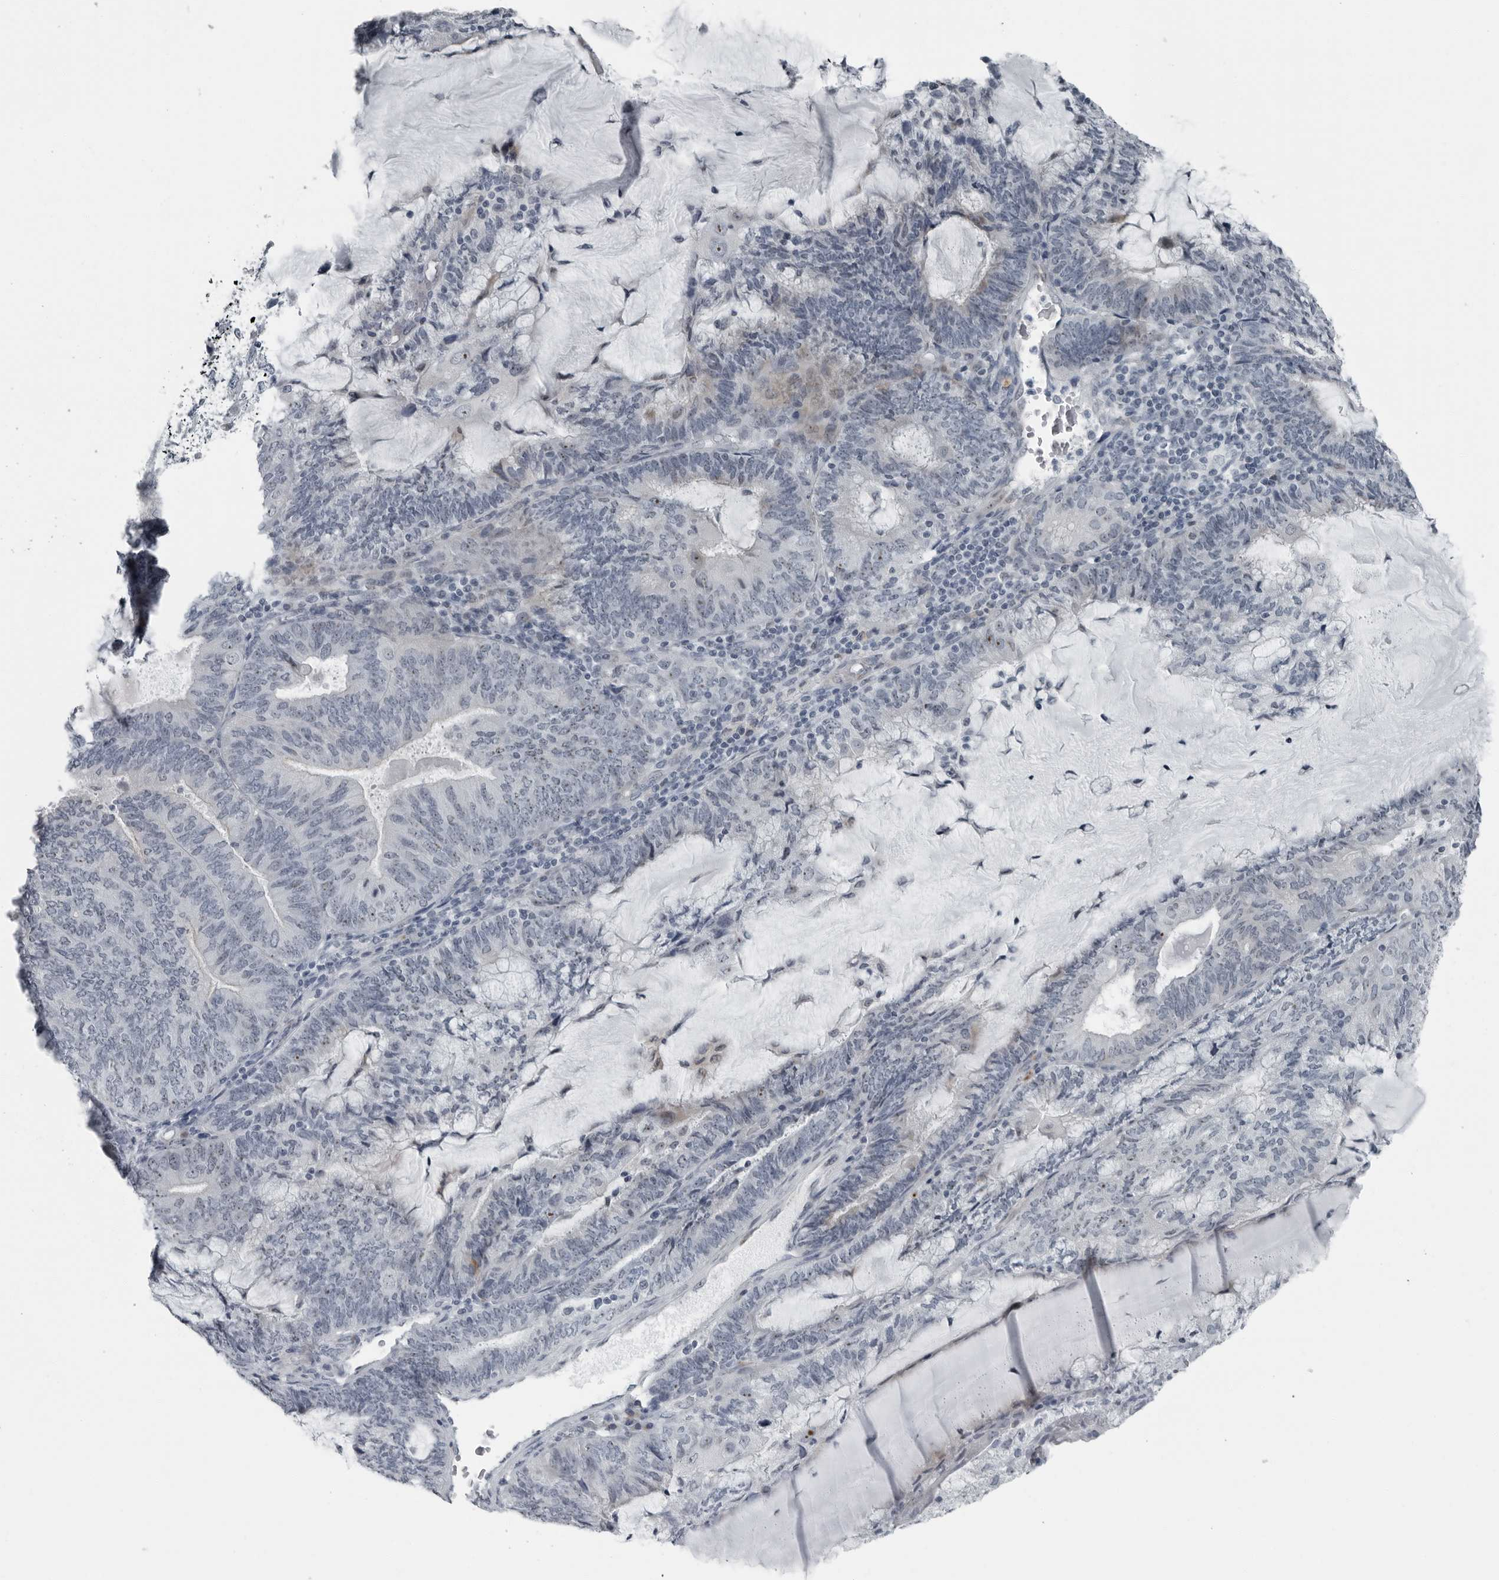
{"staining": {"intensity": "negative", "quantity": "none", "location": "none"}, "tissue": "endometrial cancer", "cell_type": "Tumor cells", "image_type": "cancer", "snomed": [{"axis": "morphology", "description": "Adenocarcinoma, NOS"}, {"axis": "topography", "description": "Endometrium"}], "caption": "Micrograph shows no significant protein staining in tumor cells of endometrial cancer (adenocarcinoma).", "gene": "PDCD11", "patient": {"sex": "female", "age": 81}}